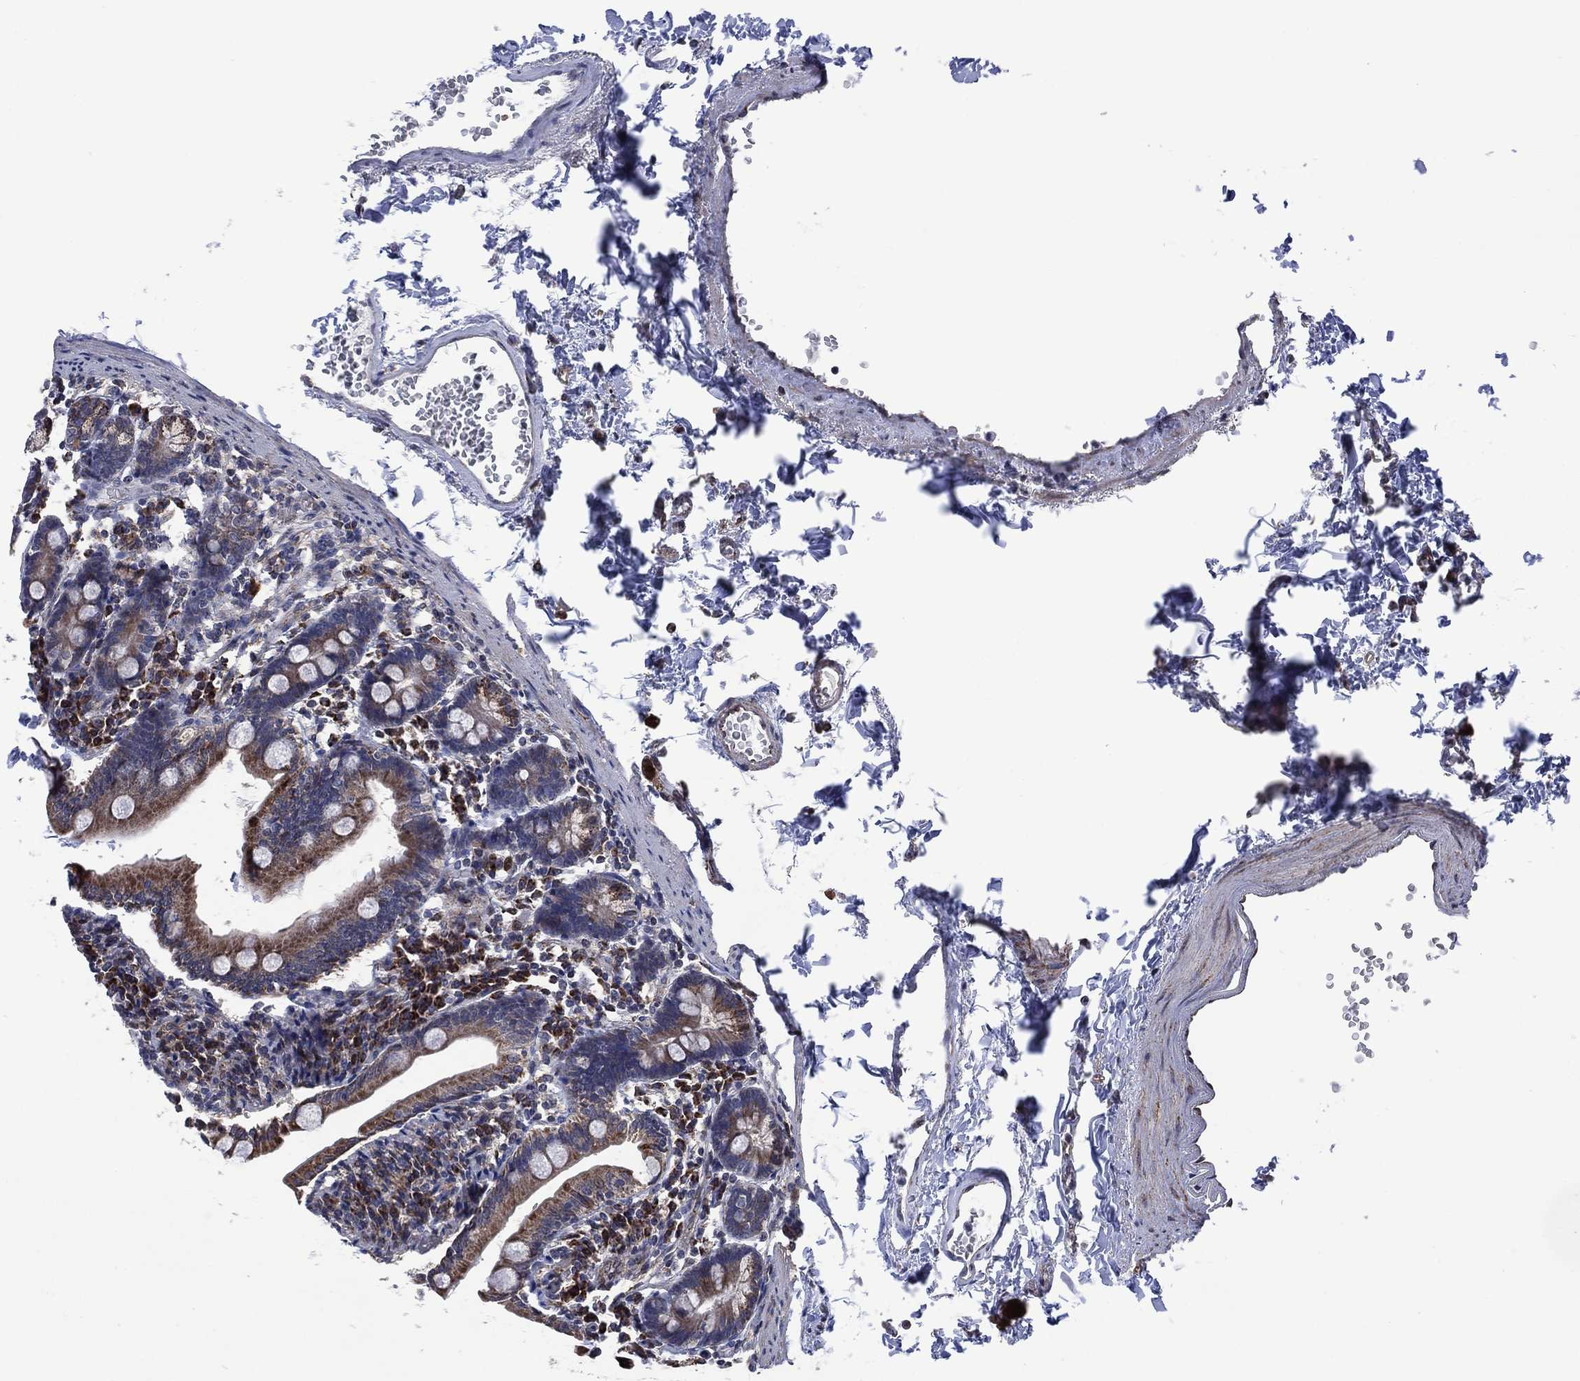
{"staining": {"intensity": "strong", "quantity": ">75%", "location": "cytoplasmic/membranous"}, "tissue": "duodenum", "cell_type": "Glandular cells", "image_type": "normal", "snomed": [{"axis": "morphology", "description": "Normal tissue, NOS"}, {"axis": "topography", "description": "Duodenum"}], "caption": "The histopathology image displays a brown stain indicating the presence of a protein in the cytoplasmic/membranous of glandular cells in duodenum. (brown staining indicates protein expression, while blue staining denotes nuclei).", "gene": "HTD2", "patient": {"sex": "female", "age": 67}}